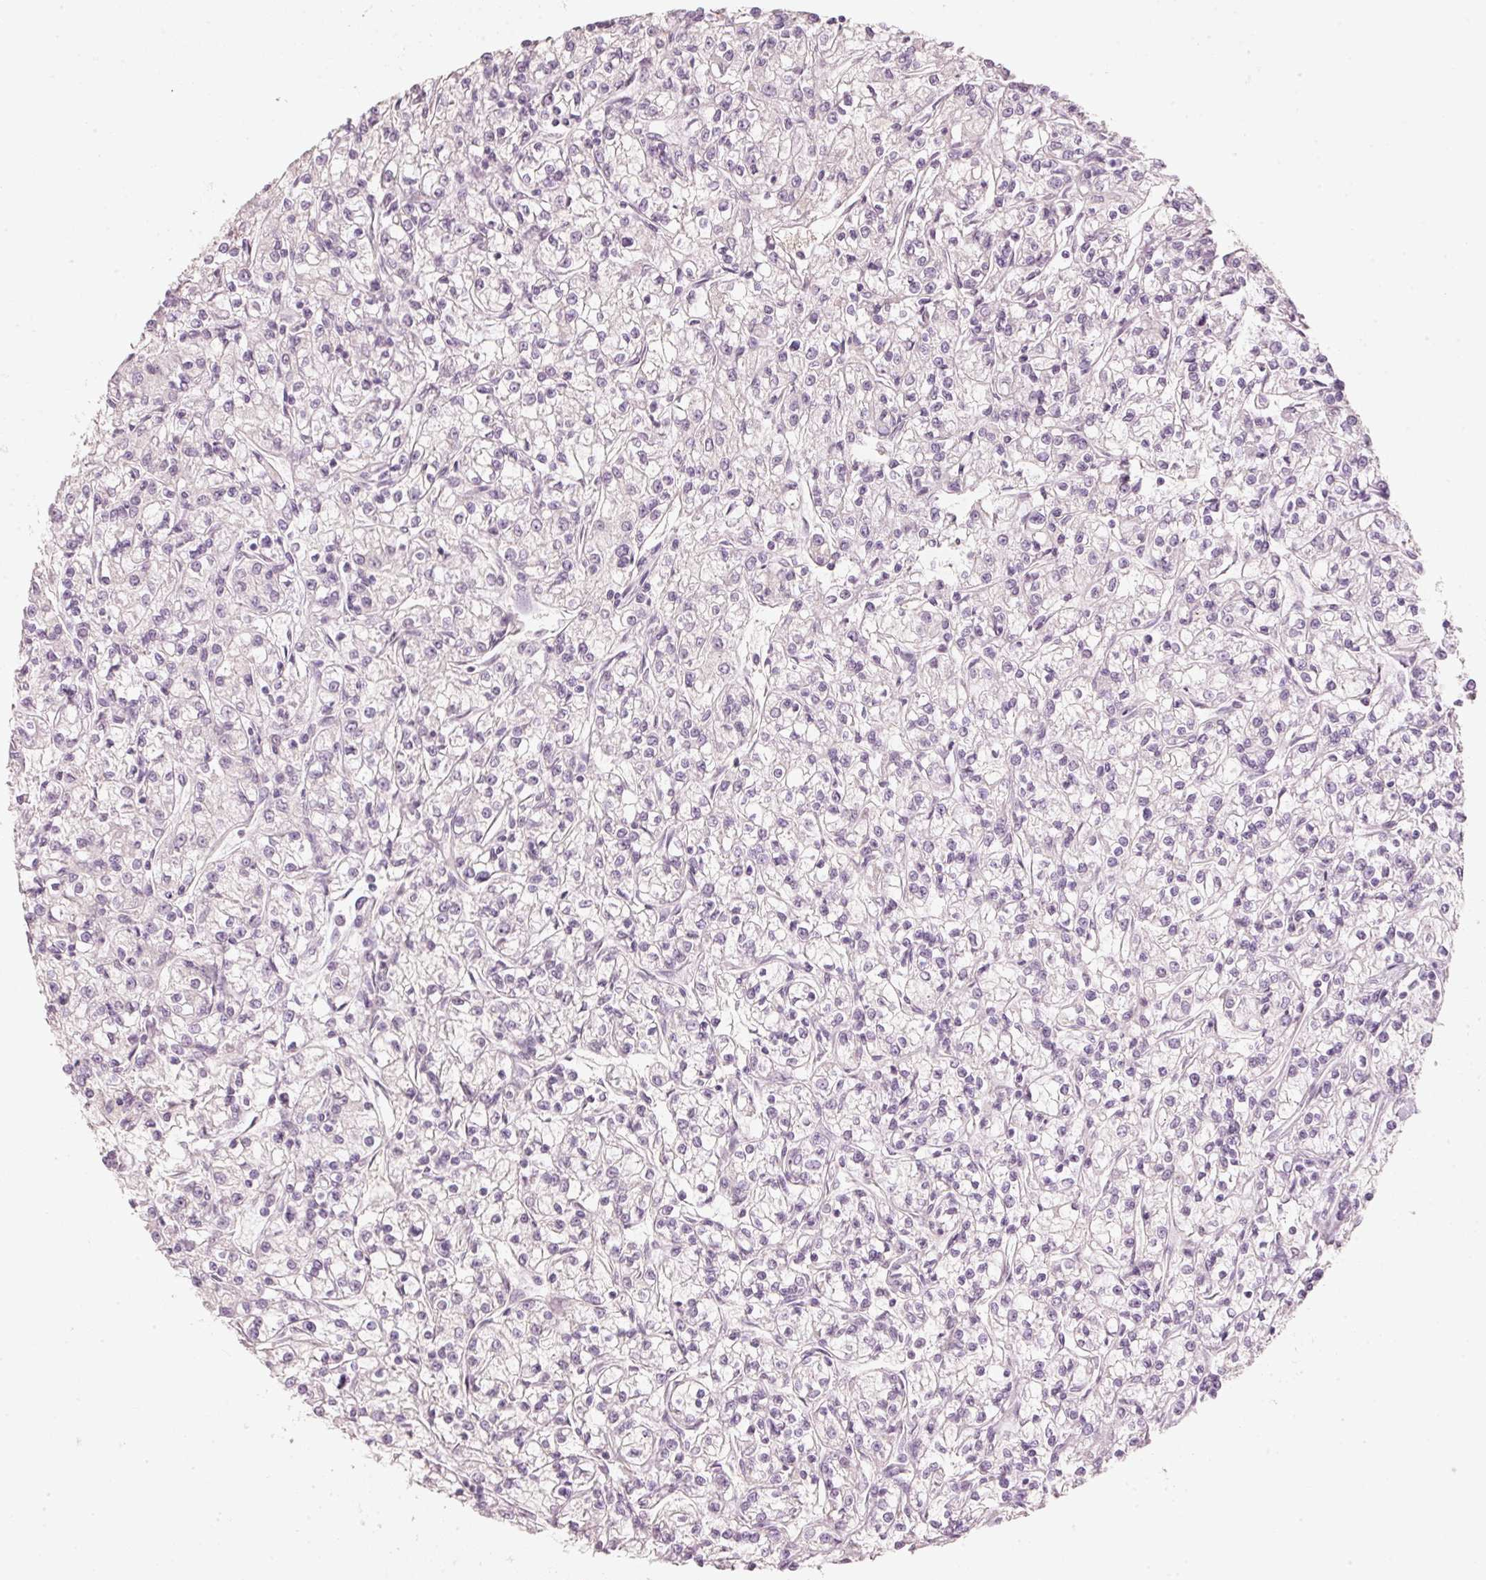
{"staining": {"intensity": "negative", "quantity": "none", "location": "none"}, "tissue": "renal cancer", "cell_type": "Tumor cells", "image_type": "cancer", "snomed": [{"axis": "morphology", "description": "Adenocarcinoma, NOS"}, {"axis": "topography", "description": "Kidney"}], "caption": "Tumor cells show no significant protein positivity in renal adenocarcinoma.", "gene": "STEAP1", "patient": {"sex": "female", "age": 59}}